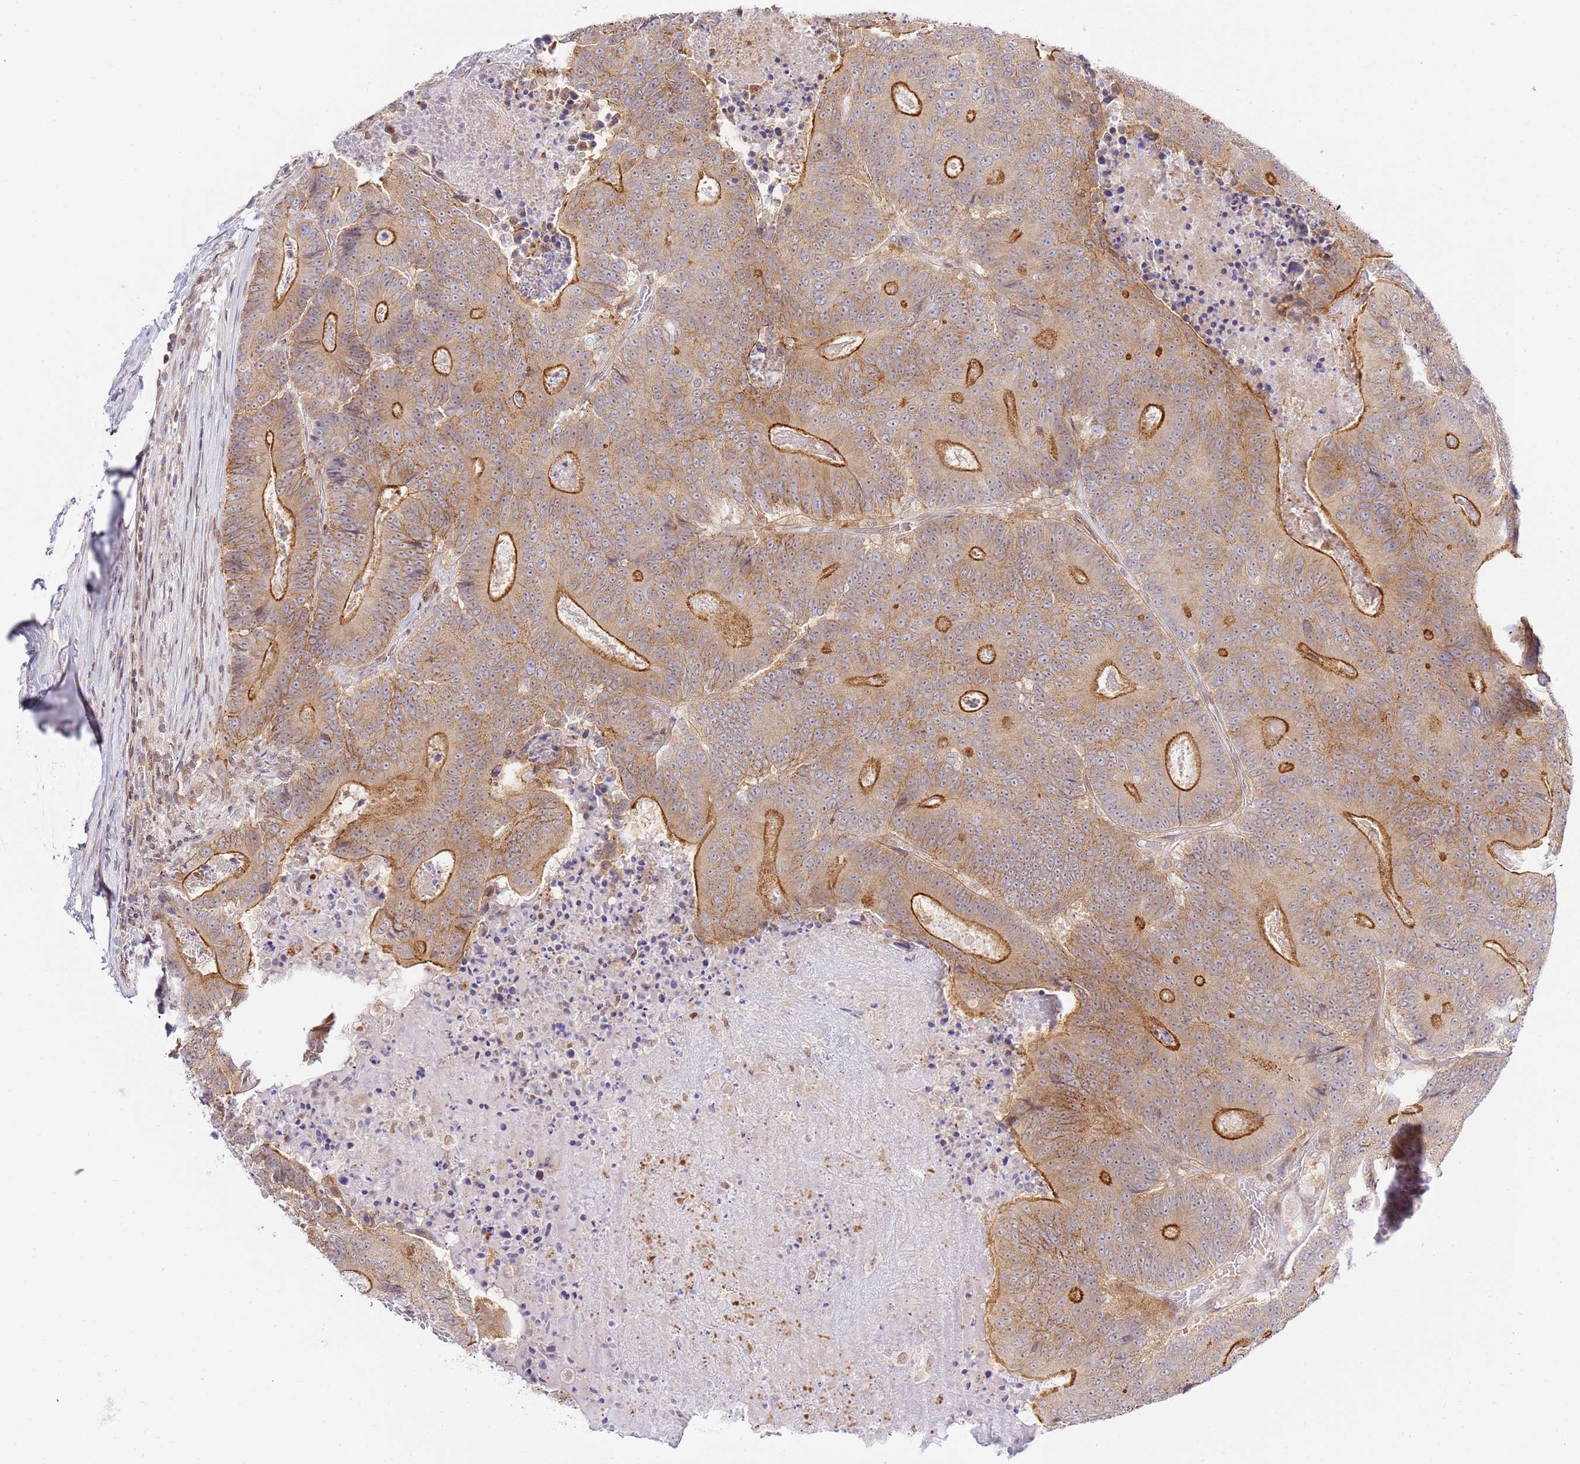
{"staining": {"intensity": "moderate", "quantity": "25%-75%", "location": "cytoplasmic/membranous"}, "tissue": "colorectal cancer", "cell_type": "Tumor cells", "image_type": "cancer", "snomed": [{"axis": "morphology", "description": "Adenocarcinoma, NOS"}, {"axis": "topography", "description": "Colon"}], "caption": "The micrograph displays a brown stain indicating the presence of a protein in the cytoplasmic/membranous of tumor cells in adenocarcinoma (colorectal).", "gene": "TRIM37", "patient": {"sex": "male", "age": 83}}